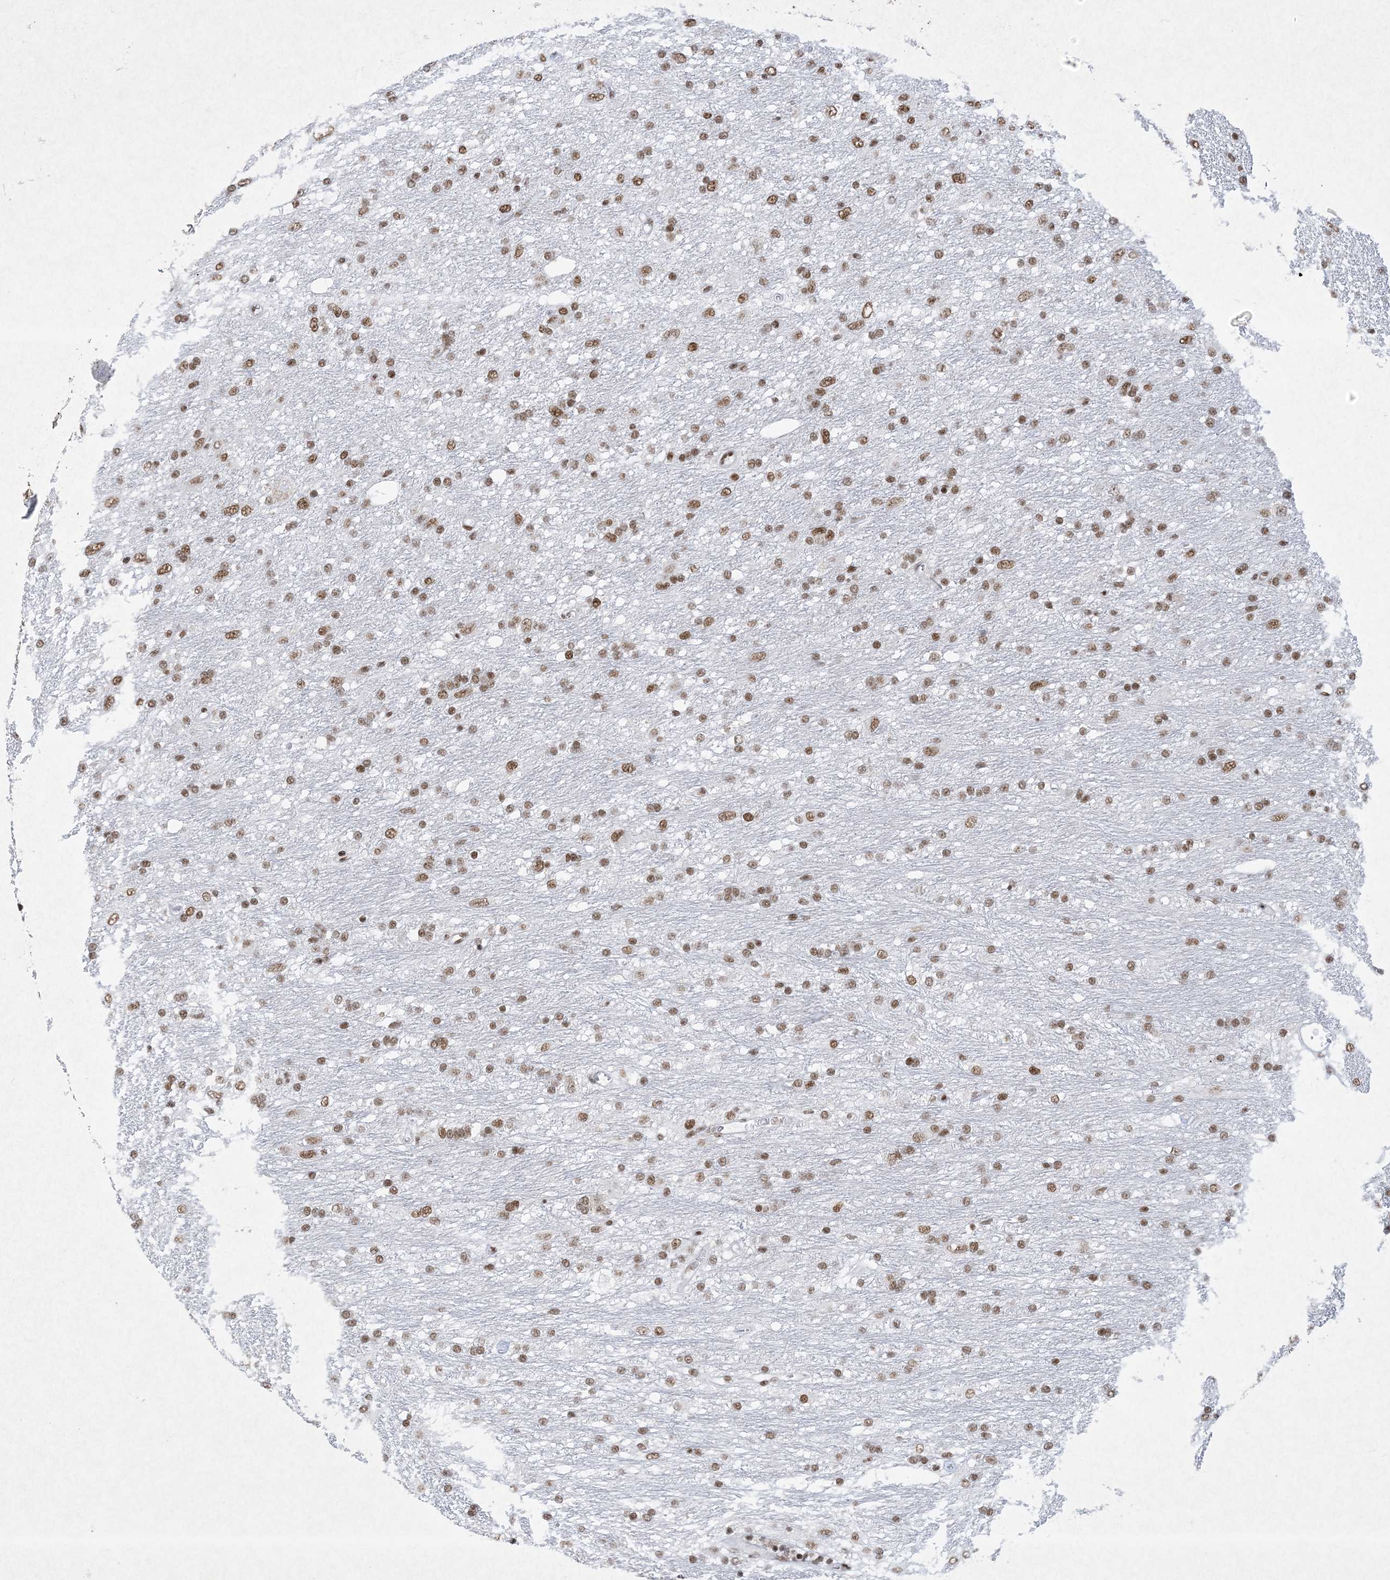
{"staining": {"intensity": "moderate", "quantity": ">75%", "location": "nuclear"}, "tissue": "glioma", "cell_type": "Tumor cells", "image_type": "cancer", "snomed": [{"axis": "morphology", "description": "Glioma, malignant, Low grade"}, {"axis": "topography", "description": "Brain"}], "caption": "A brown stain labels moderate nuclear expression of a protein in malignant glioma (low-grade) tumor cells.", "gene": "PKNOX2", "patient": {"sex": "male", "age": 77}}